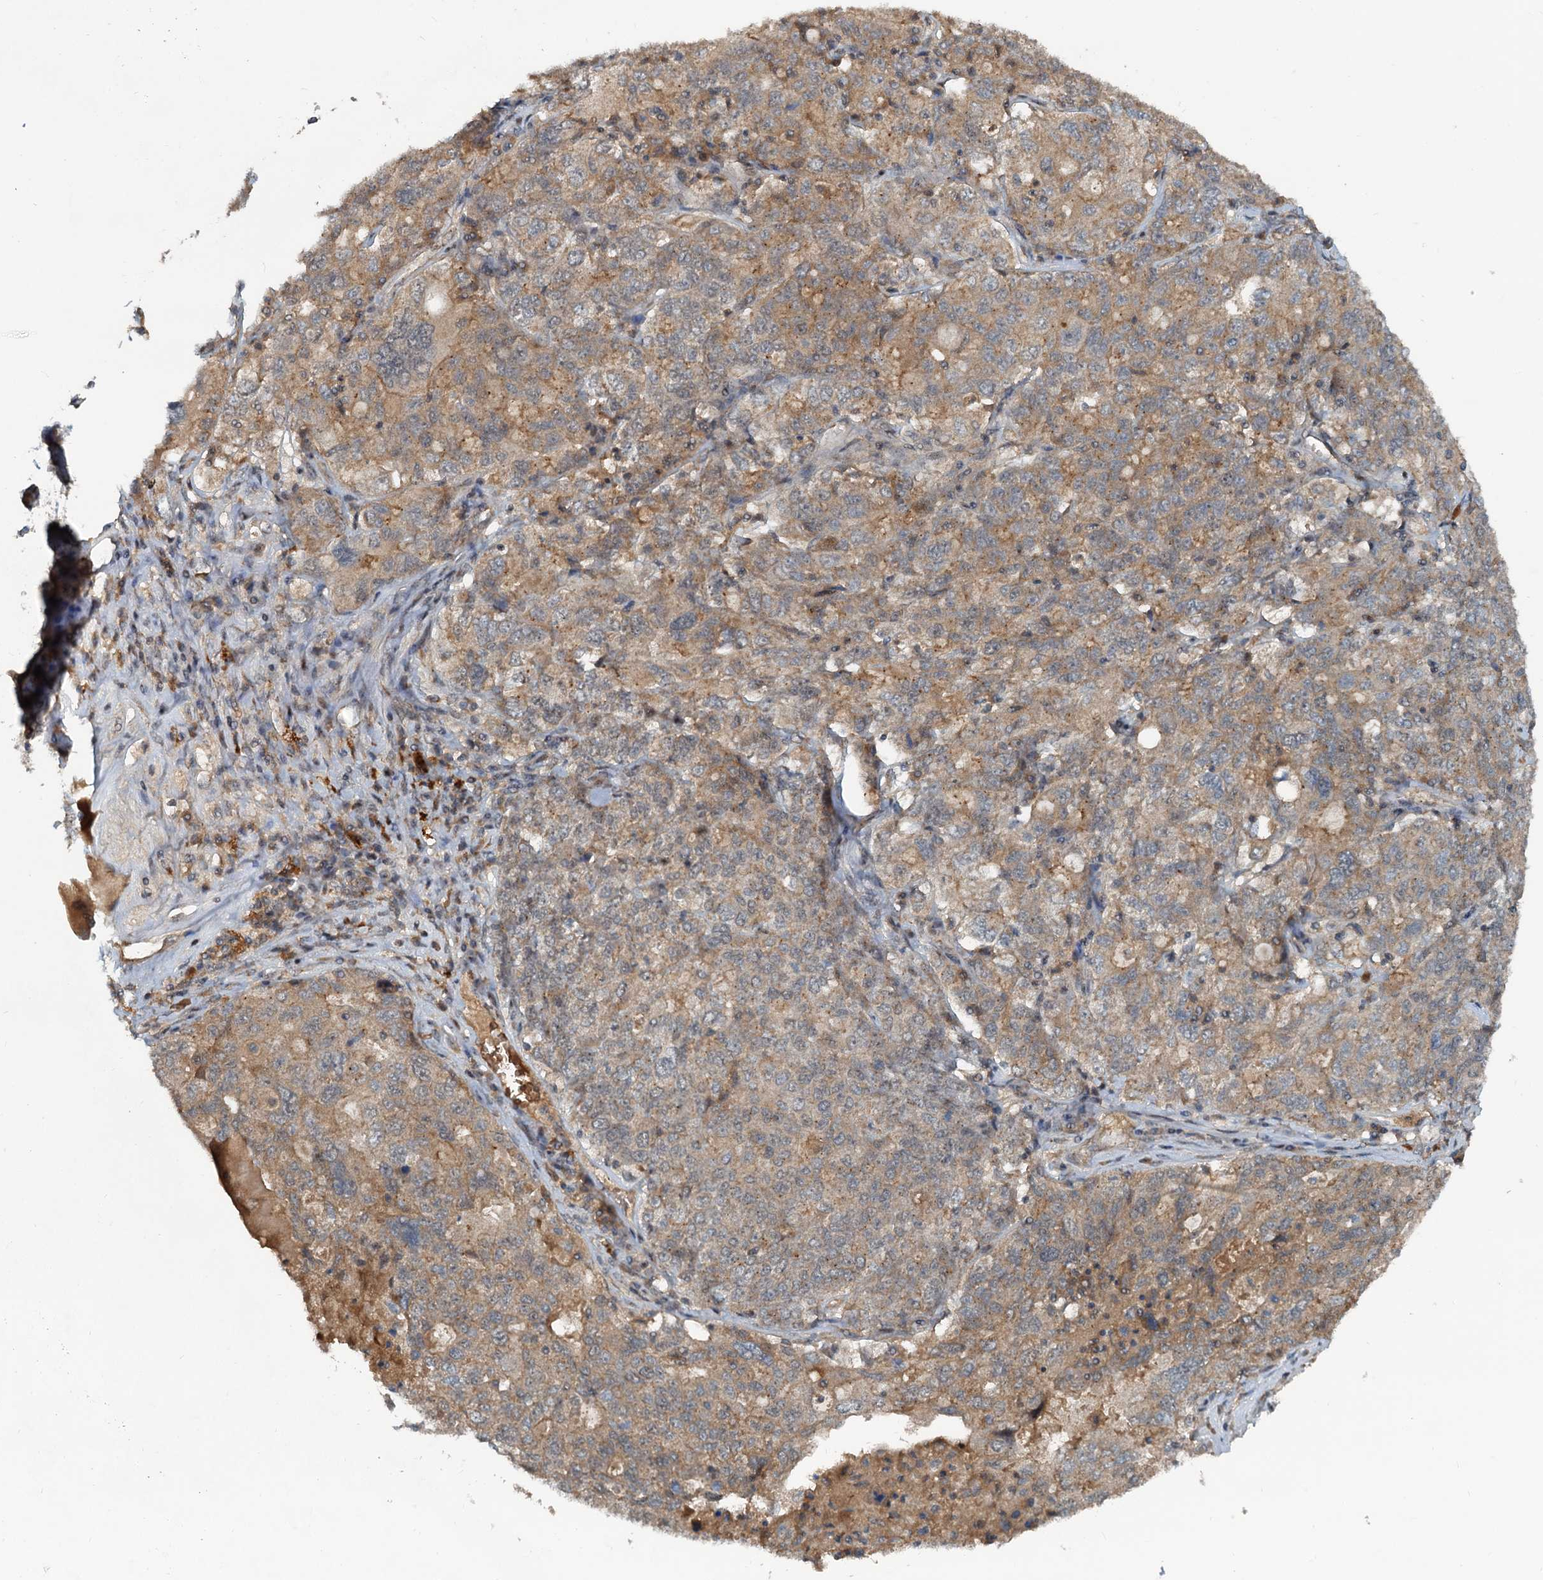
{"staining": {"intensity": "moderate", "quantity": ">75%", "location": "cytoplasmic/membranous"}, "tissue": "ovarian cancer", "cell_type": "Tumor cells", "image_type": "cancer", "snomed": [{"axis": "morphology", "description": "Carcinoma, endometroid"}, {"axis": "topography", "description": "Ovary"}], "caption": "There is medium levels of moderate cytoplasmic/membranous staining in tumor cells of ovarian endometroid carcinoma, as demonstrated by immunohistochemical staining (brown color).", "gene": "CEP68", "patient": {"sex": "female", "age": 62}}